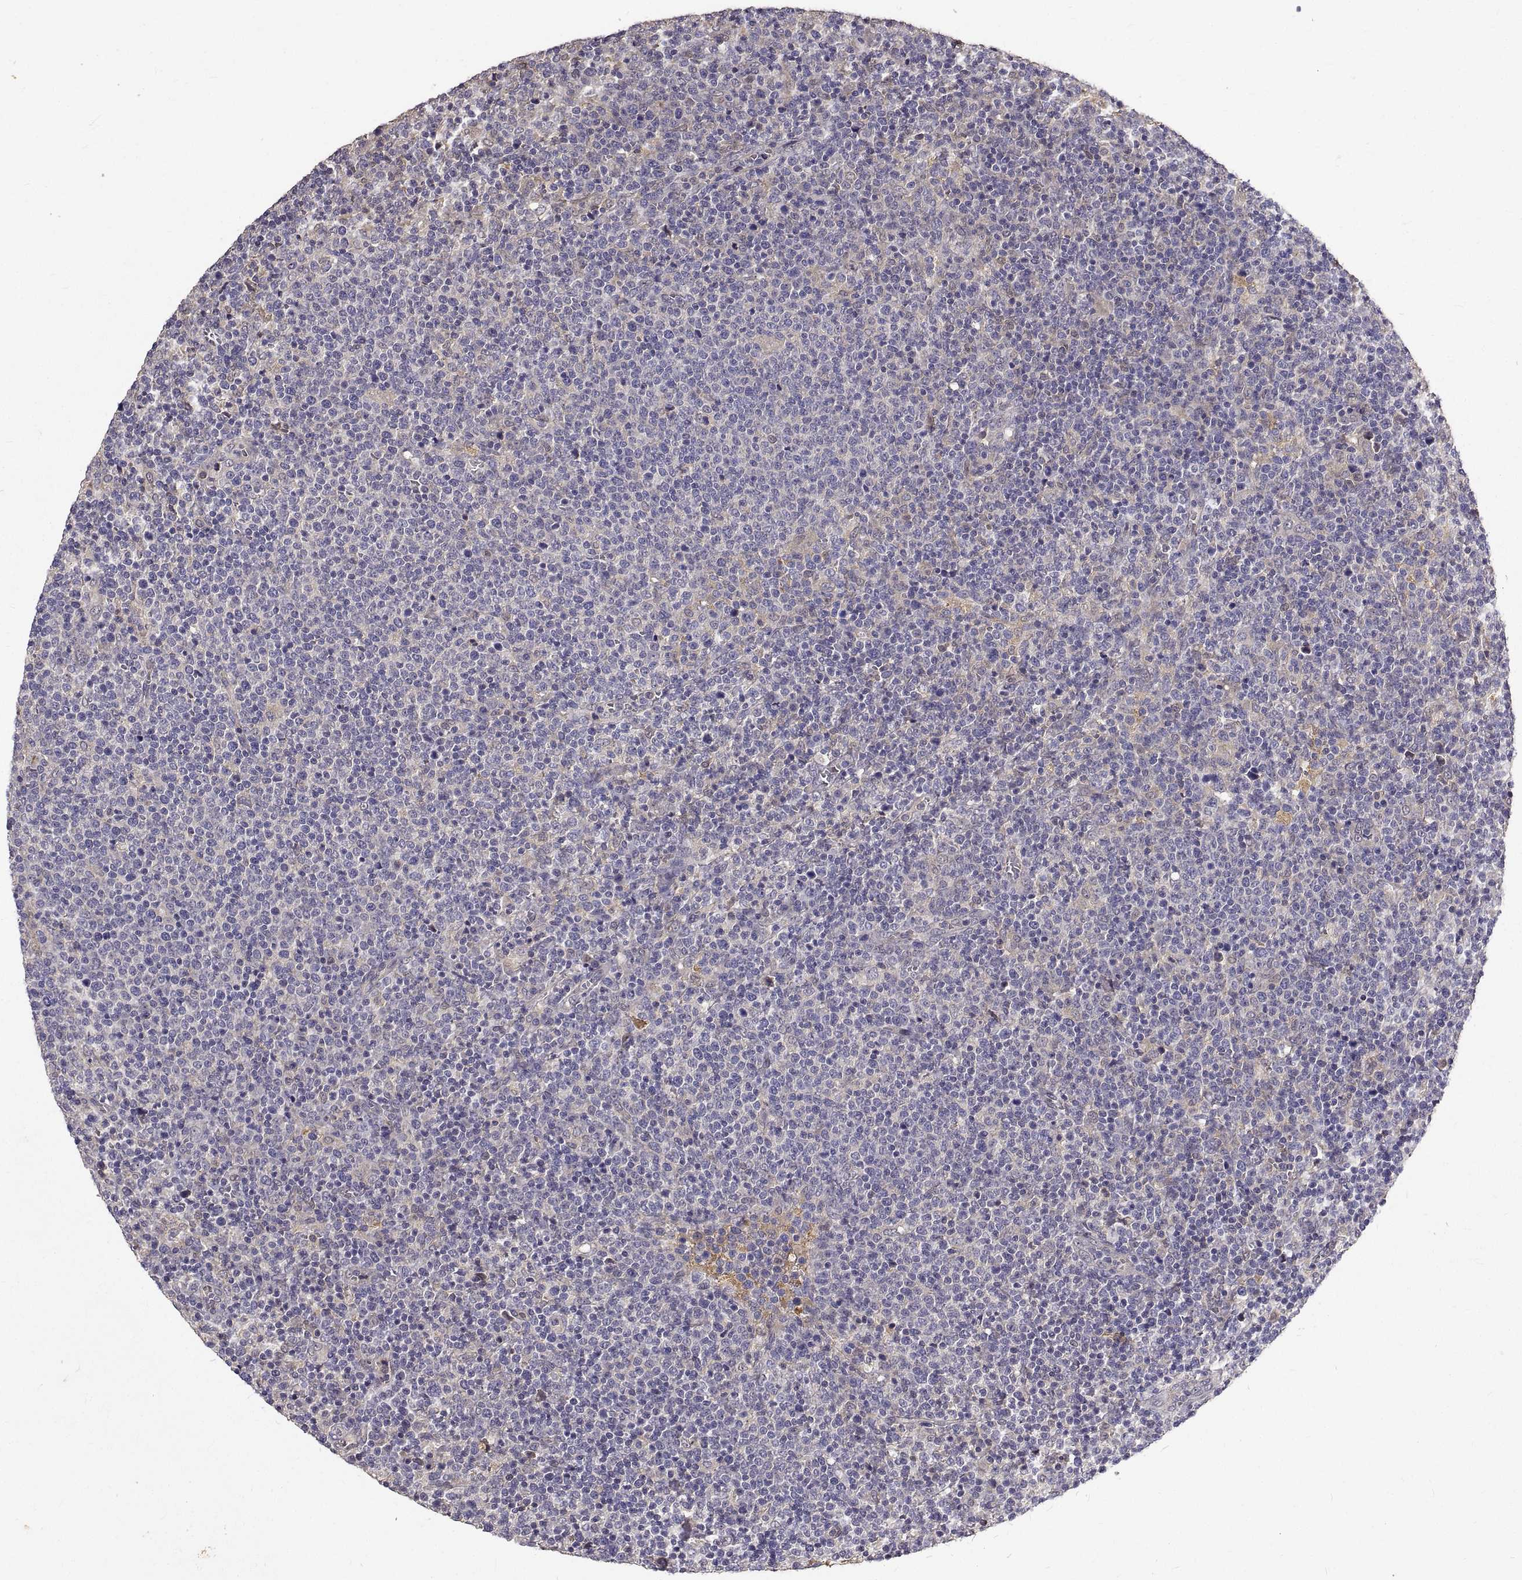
{"staining": {"intensity": "negative", "quantity": "none", "location": "none"}, "tissue": "lymphoma", "cell_type": "Tumor cells", "image_type": "cancer", "snomed": [{"axis": "morphology", "description": "Malignant lymphoma, non-Hodgkin's type, High grade"}, {"axis": "topography", "description": "Lymph node"}], "caption": "Immunohistochemical staining of human high-grade malignant lymphoma, non-Hodgkin's type displays no significant positivity in tumor cells.", "gene": "PEA15", "patient": {"sex": "male", "age": 61}}